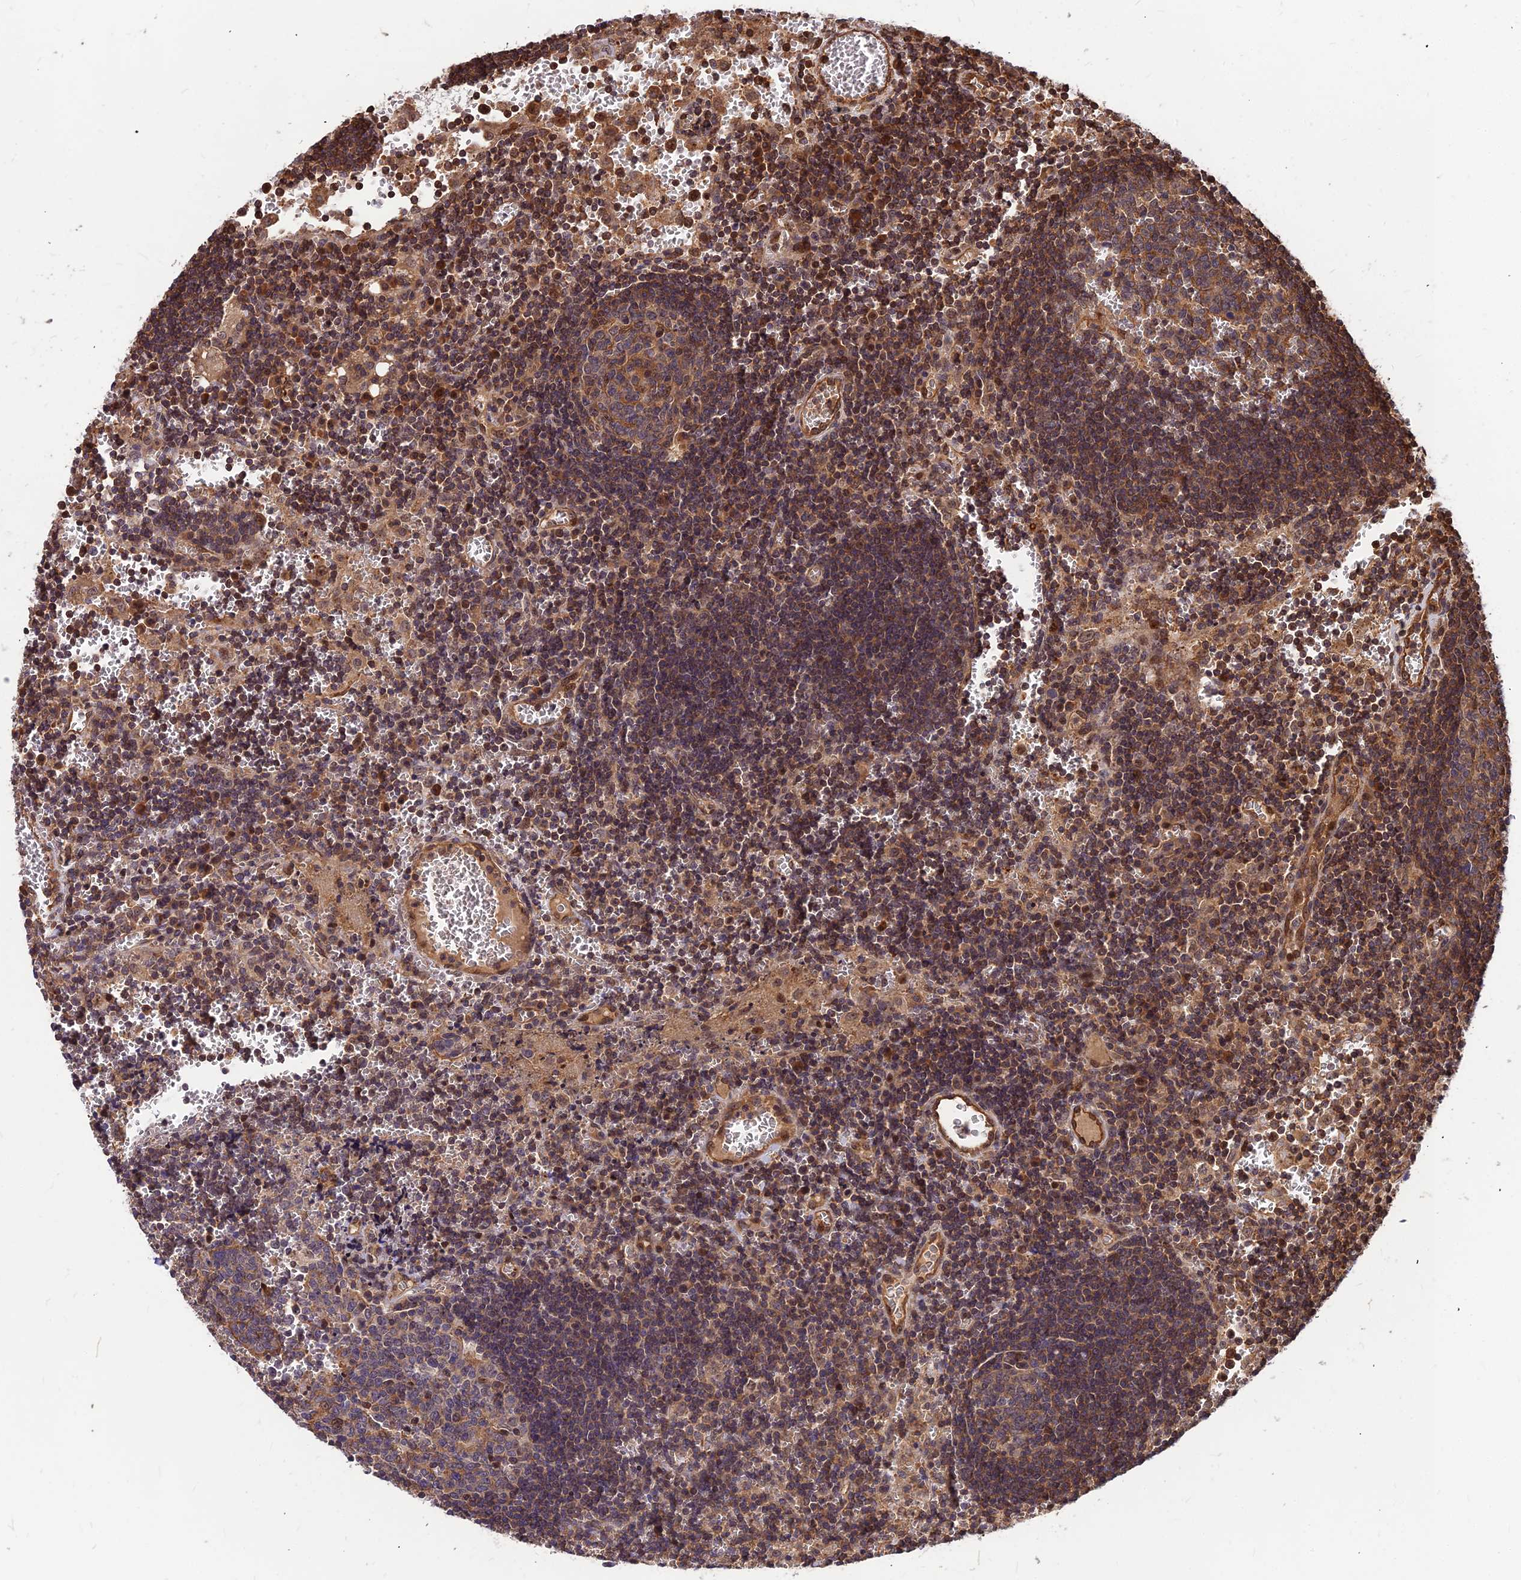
{"staining": {"intensity": "moderate", "quantity": "25%-75%", "location": "cytoplasmic/membranous"}, "tissue": "lymph node", "cell_type": "Germinal center cells", "image_type": "normal", "snomed": [{"axis": "morphology", "description": "Normal tissue, NOS"}, {"axis": "topography", "description": "Lymph node"}], "caption": "An image showing moderate cytoplasmic/membranous positivity in approximately 25%-75% of germinal center cells in unremarkable lymph node, as visualized by brown immunohistochemical staining.", "gene": "ZNF467", "patient": {"sex": "female", "age": 73}}